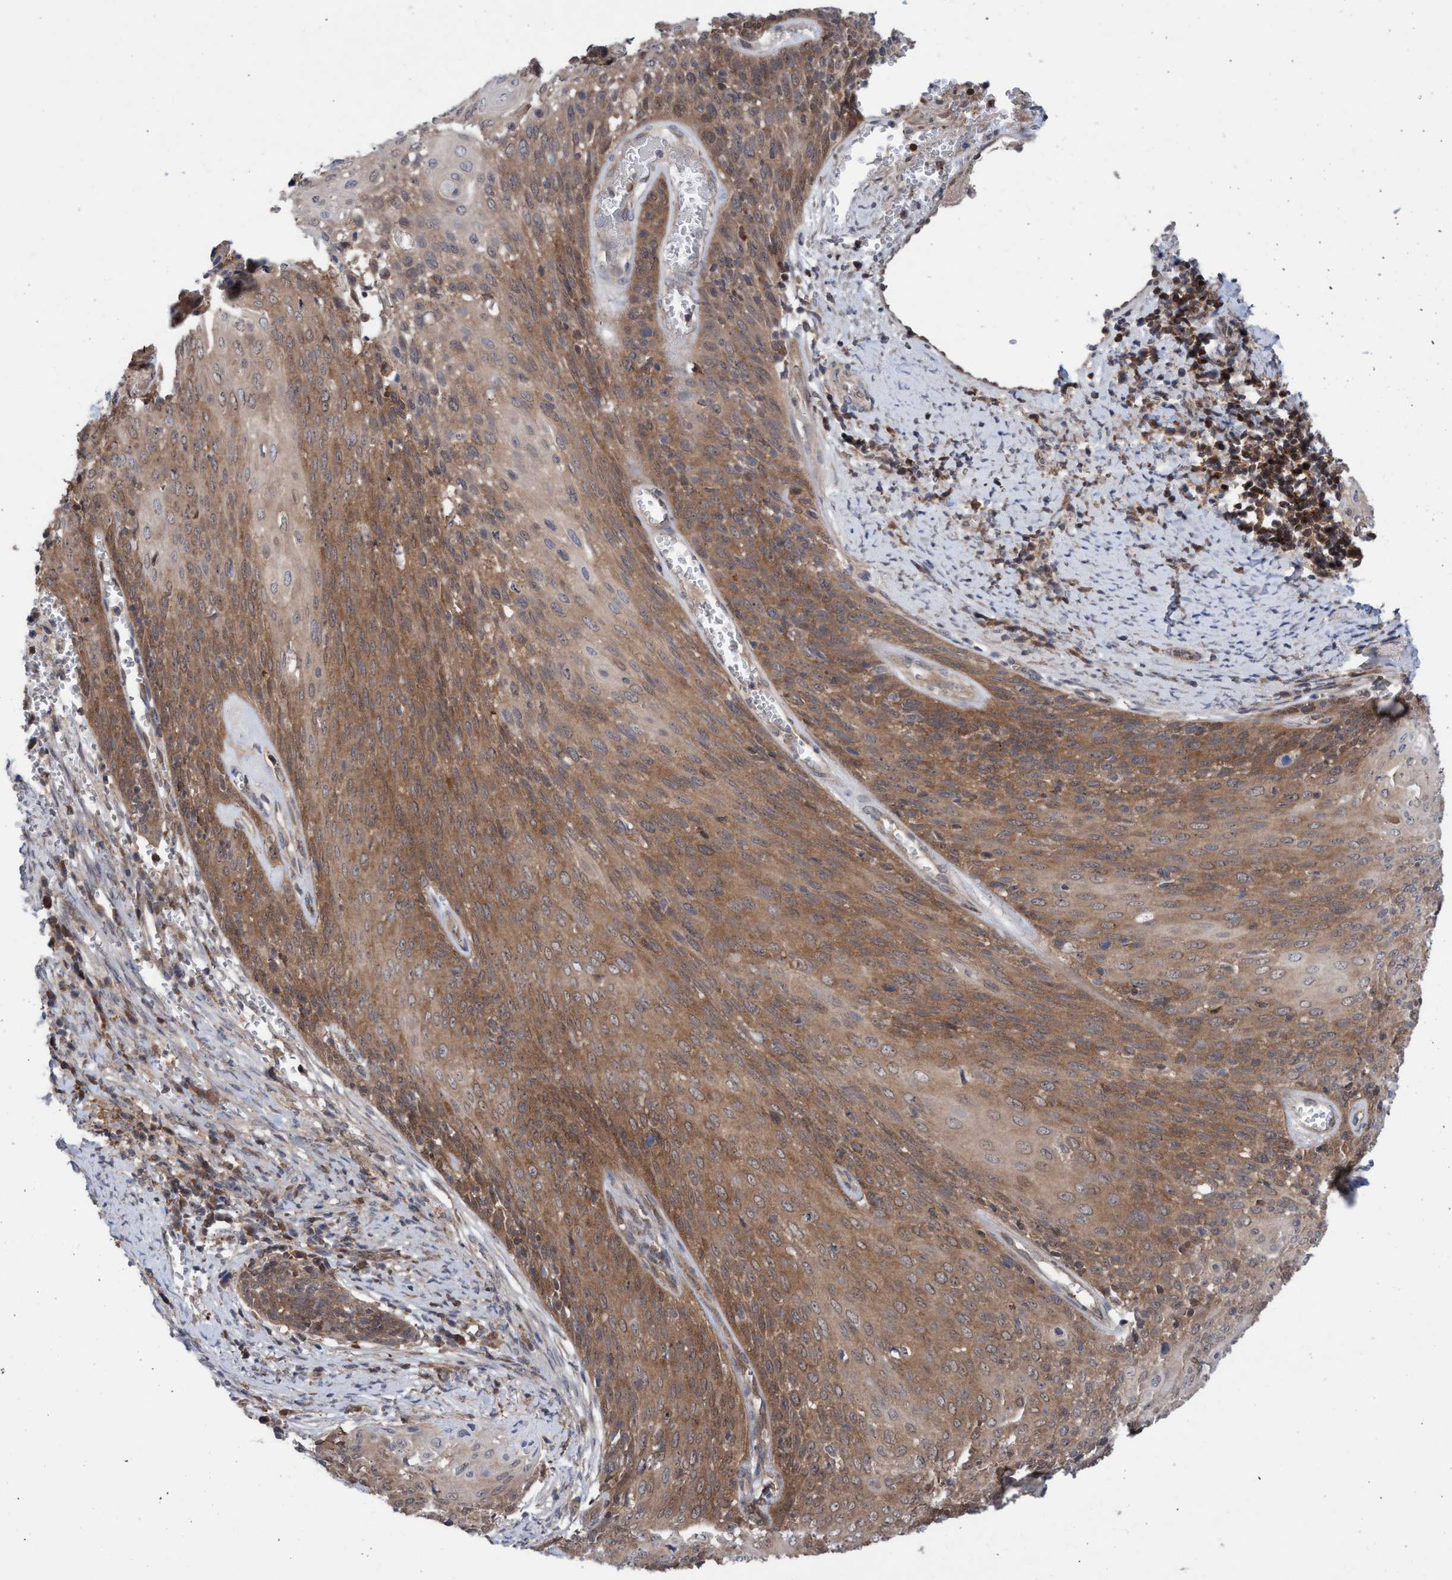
{"staining": {"intensity": "moderate", "quantity": ">75%", "location": "cytoplasmic/membranous"}, "tissue": "cervical cancer", "cell_type": "Tumor cells", "image_type": "cancer", "snomed": [{"axis": "morphology", "description": "Squamous cell carcinoma, NOS"}, {"axis": "topography", "description": "Cervix"}], "caption": "This image reveals IHC staining of squamous cell carcinoma (cervical), with medium moderate cytoplasmic/membranous positivity in approximately >75% of tumor cells.", "gene": "GLOD4", "patient": {"sex": "female", "age": 39}}